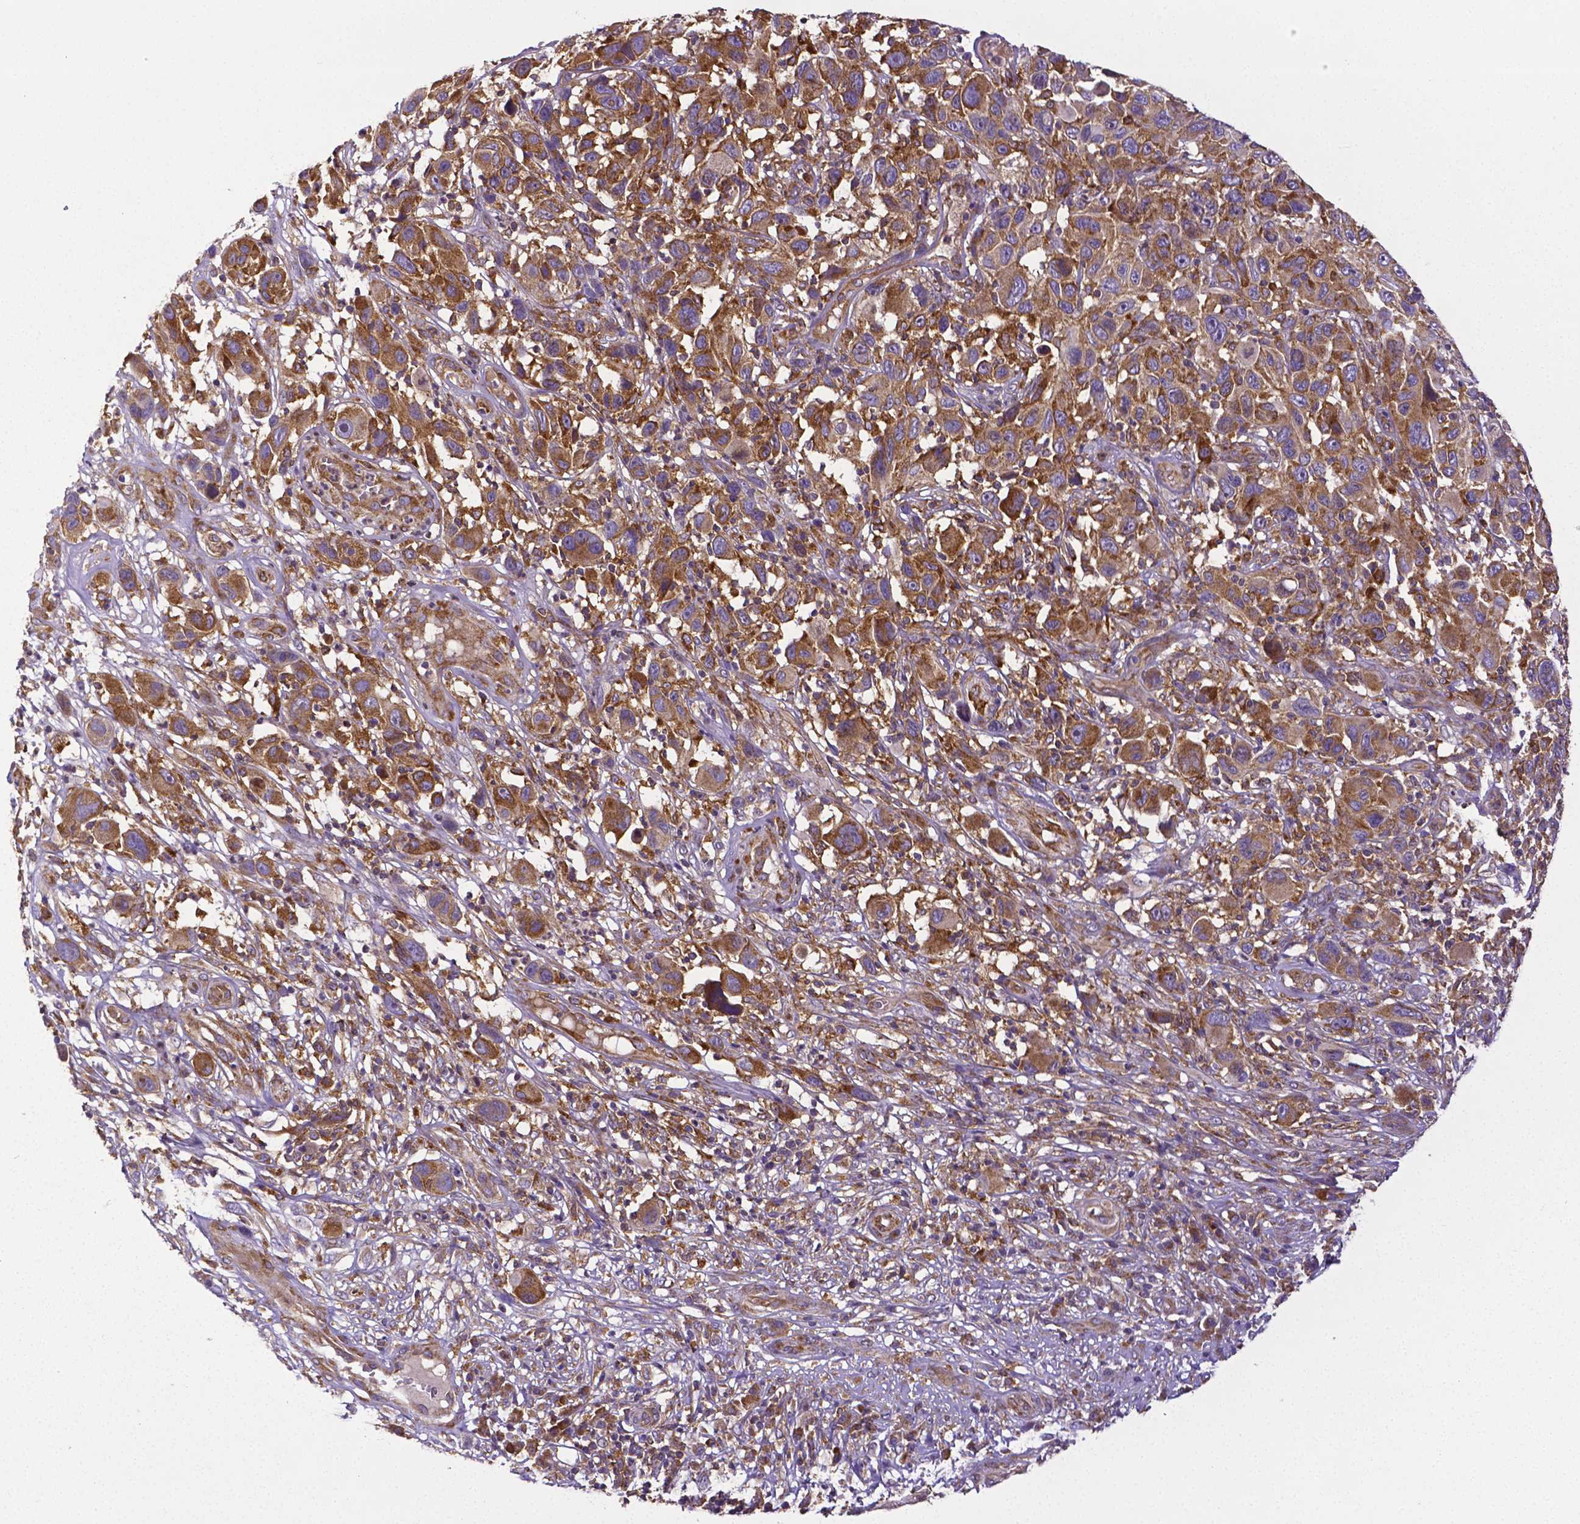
{"staining": {"intensity": "strong", "quantity": "25%-75%", "location": "cytoplasmic/membranous"}, "tissue": "melanoma", "cell_type": "Tumor cells", "image_type": "cancer", "snomed": [{"axis": "morphology", "description": "Malignant melanoma, NOS"}, {"axis": "topography", "description": "Skin"}], "caption": "Immunohistochemistry (IHC) (DAB) staining of melanoma reveals strong cytoplasmic/membranous protein staining in about 25%-75% of tumor cells.", "gene": "DICER1", "patient": {"sex": "male", "age": 53}}